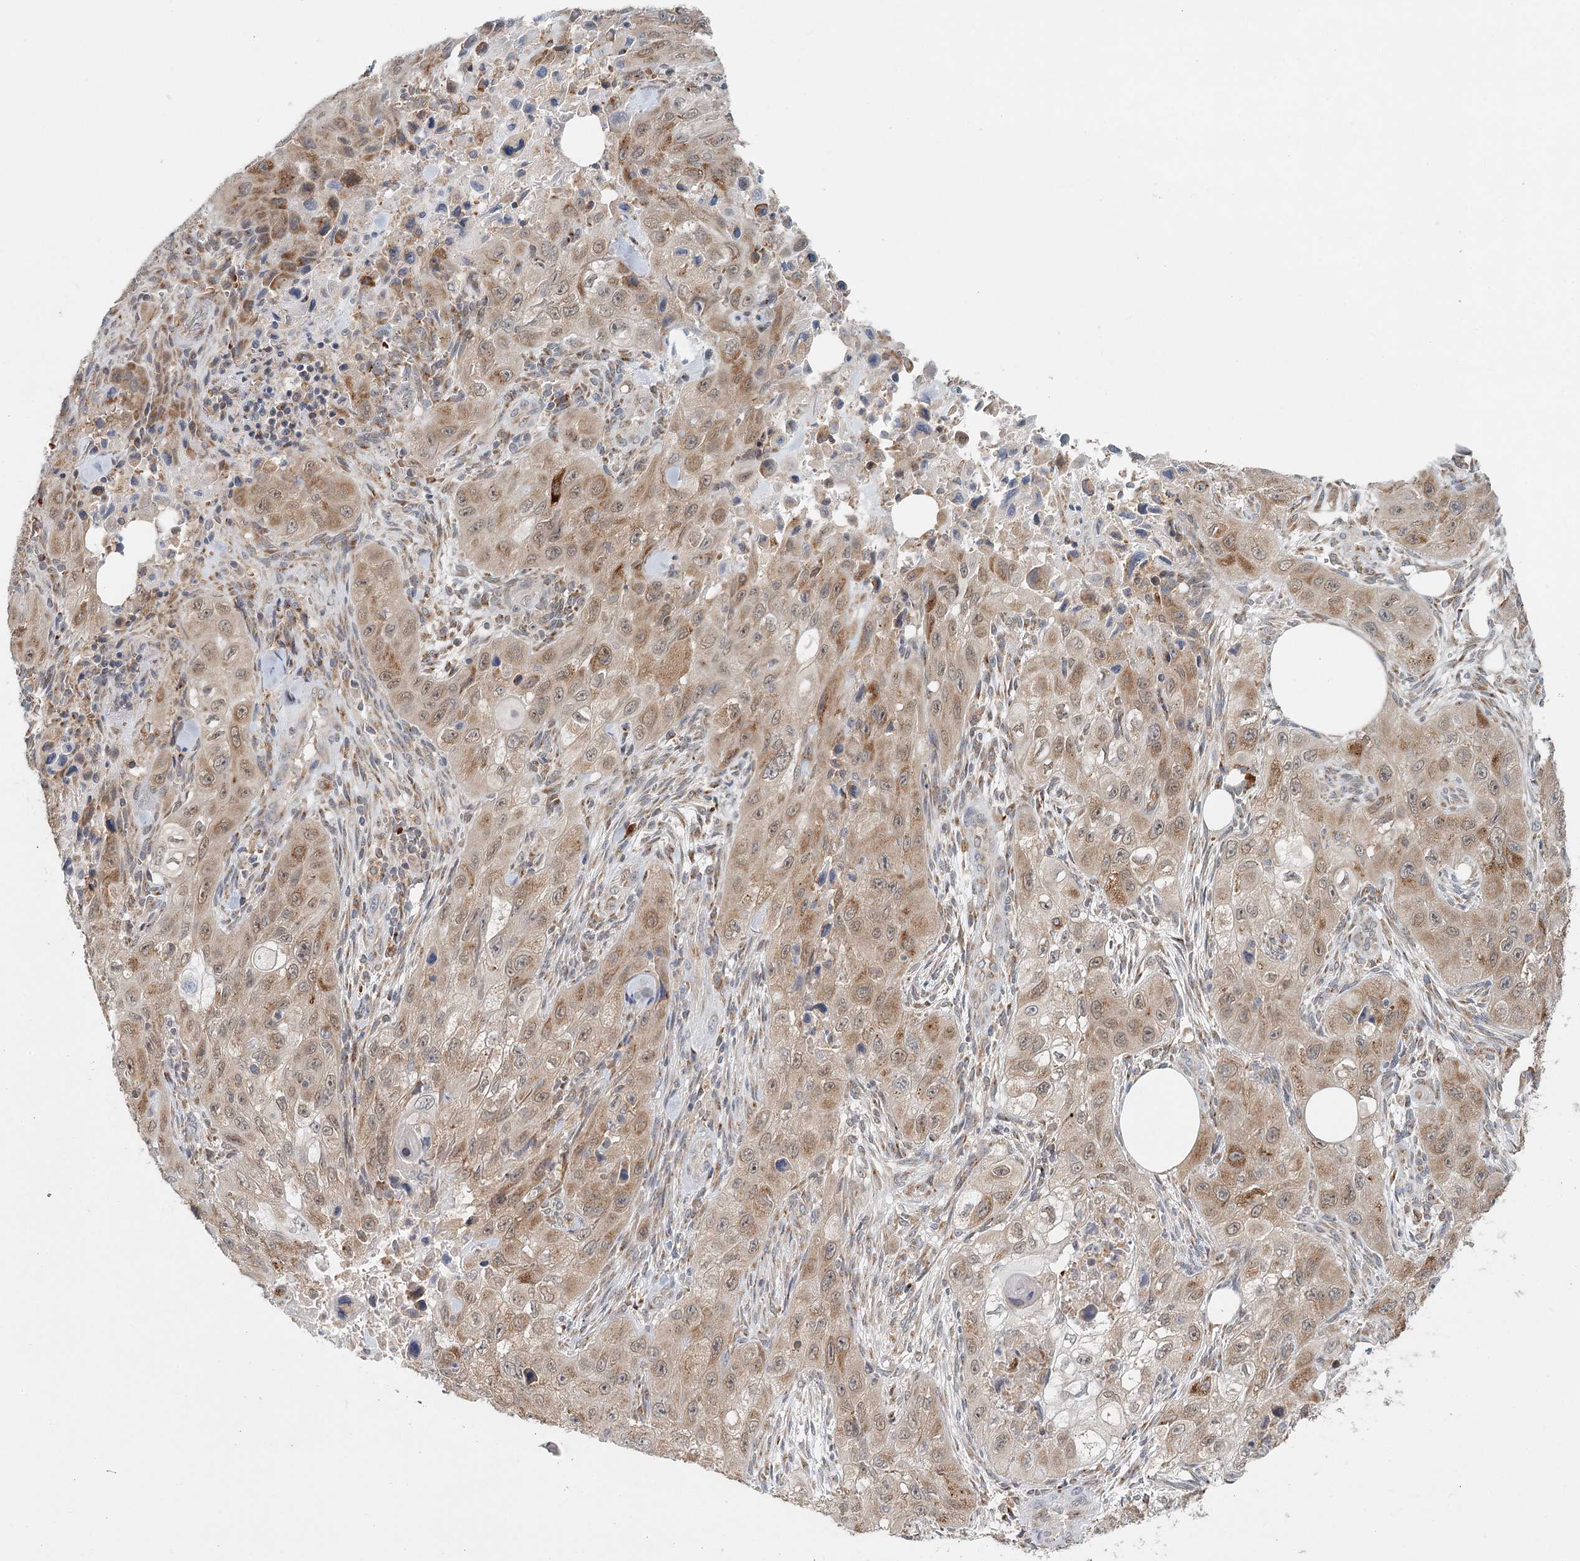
{"staining": {"intensity": "moderate", "quantity": ">75%", "location": "cytoplasmic/membranous"}, "tissue": "skin cancer", "cell_type": "Tumor cells", "image_type": "cancer", "snomed": [{"axis": "morphology", "description": "Squamous cell carcinoma, NOS"}, {"axis": "topography", "description": "Skin"}, {"axis": "topography", "description": "Subcutis"}], "caption": "This histopathology image displays skin squamous cell carcinoma stained with immunohistochemistry to label a protein in brown. The cytoplasmic/membranous of tumor cells show moderate positivity for the protein. Nuclei are counter-stained blue.", "gene": "ADK", "patient": {"sex": "male", "age": 73}}